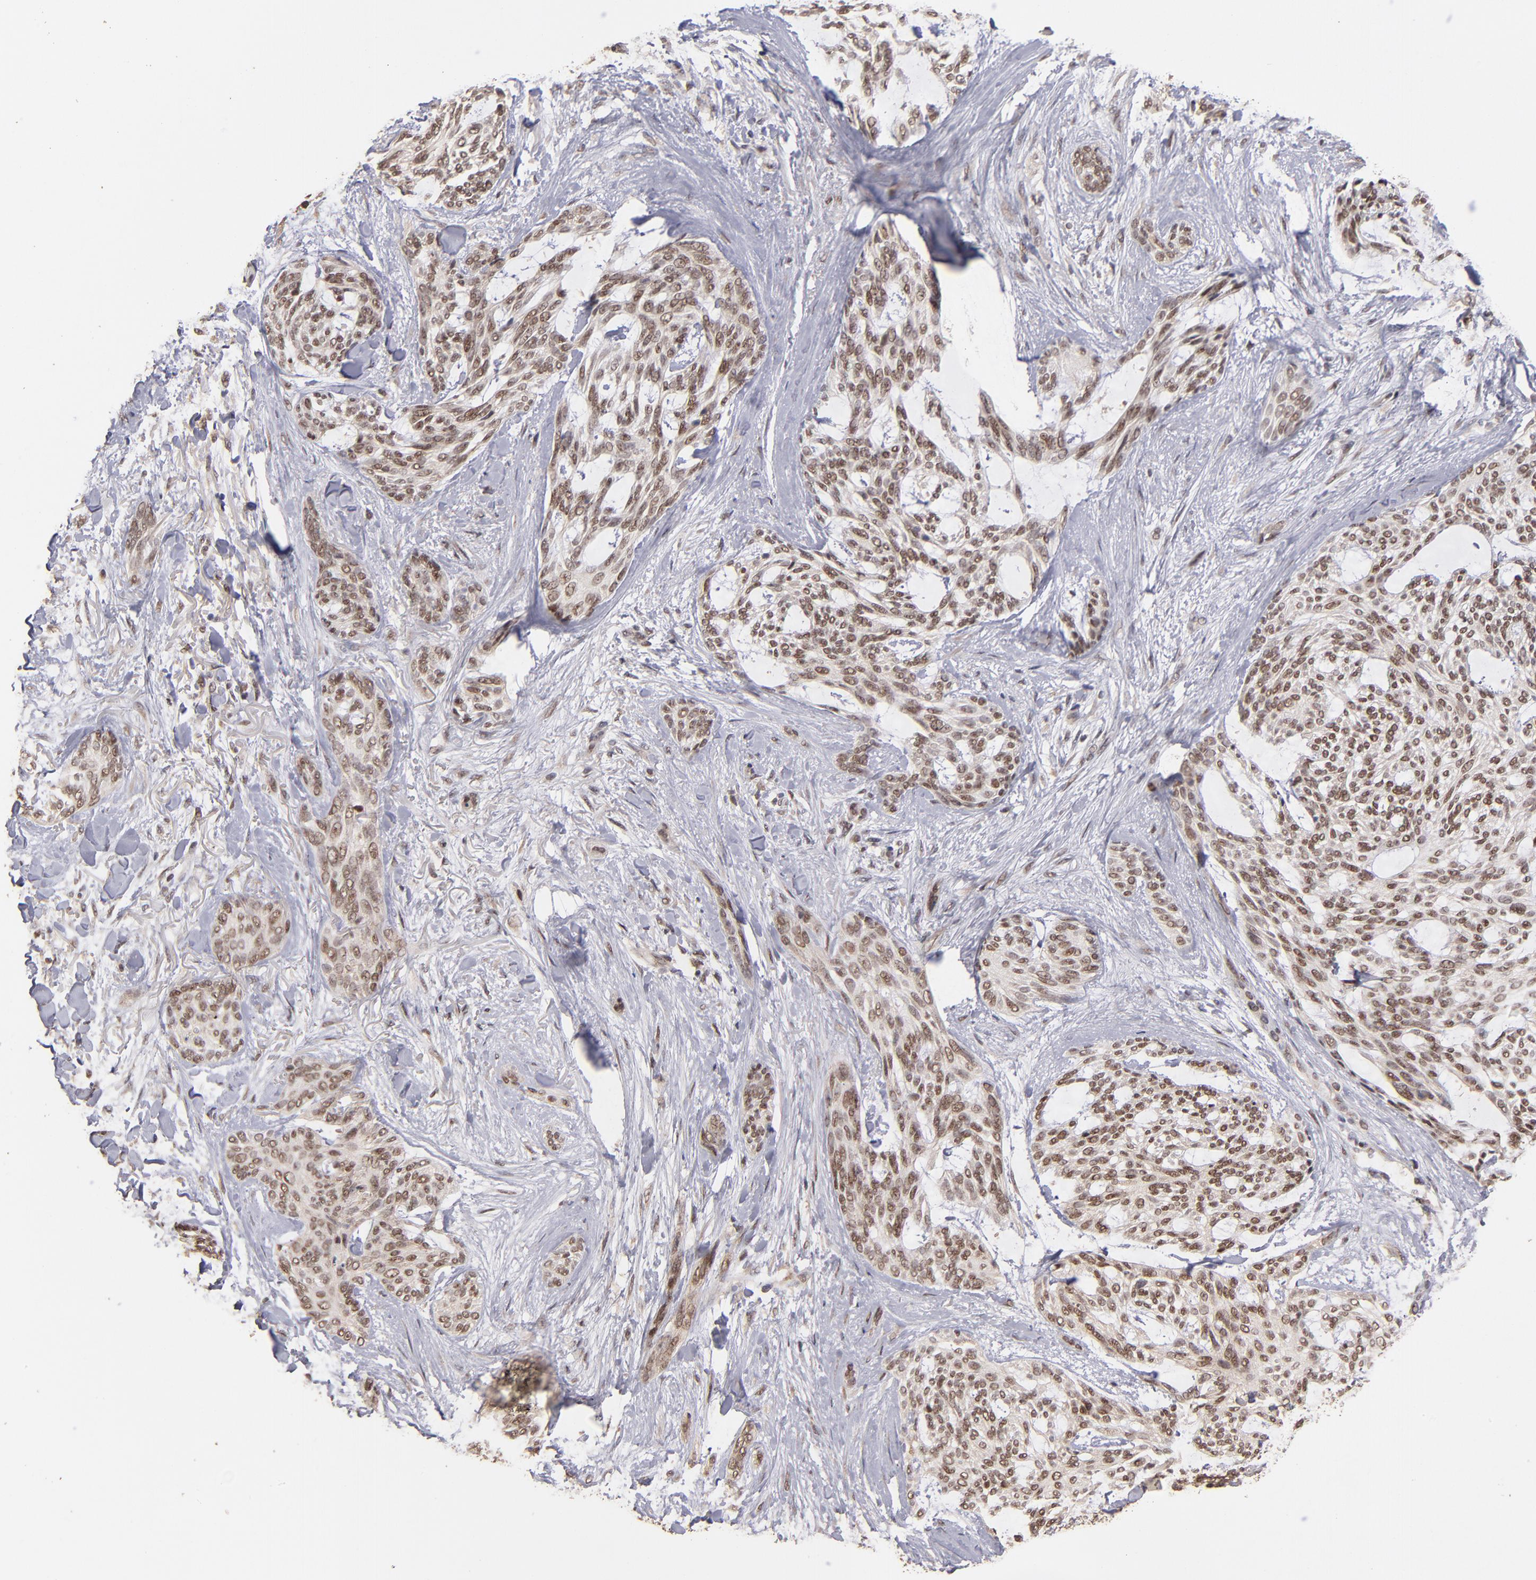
{"staining": {"intensity": "moderate", "quantity": ">75%", "location": "cytoplasmic/membranous,nuclear"}, "tissue": "skin cancer", "cell_type": "Tumor cells", "image_type": "cancer", "snomed": [{"axis": "morphology", "description": "Normal tissue, NOS"}, {"axis": "morphology", "description": "Basal cell carcinoma"}, {"axis": "topography", "description": "Skin"}], "caption": "Moderate cytoplasmic/membranous and nuclear positivity is present in approximately >75% of tumor cells in skin cancer.", "gene": "EAPP", "patient": {"sex": "female", "age": 71}}